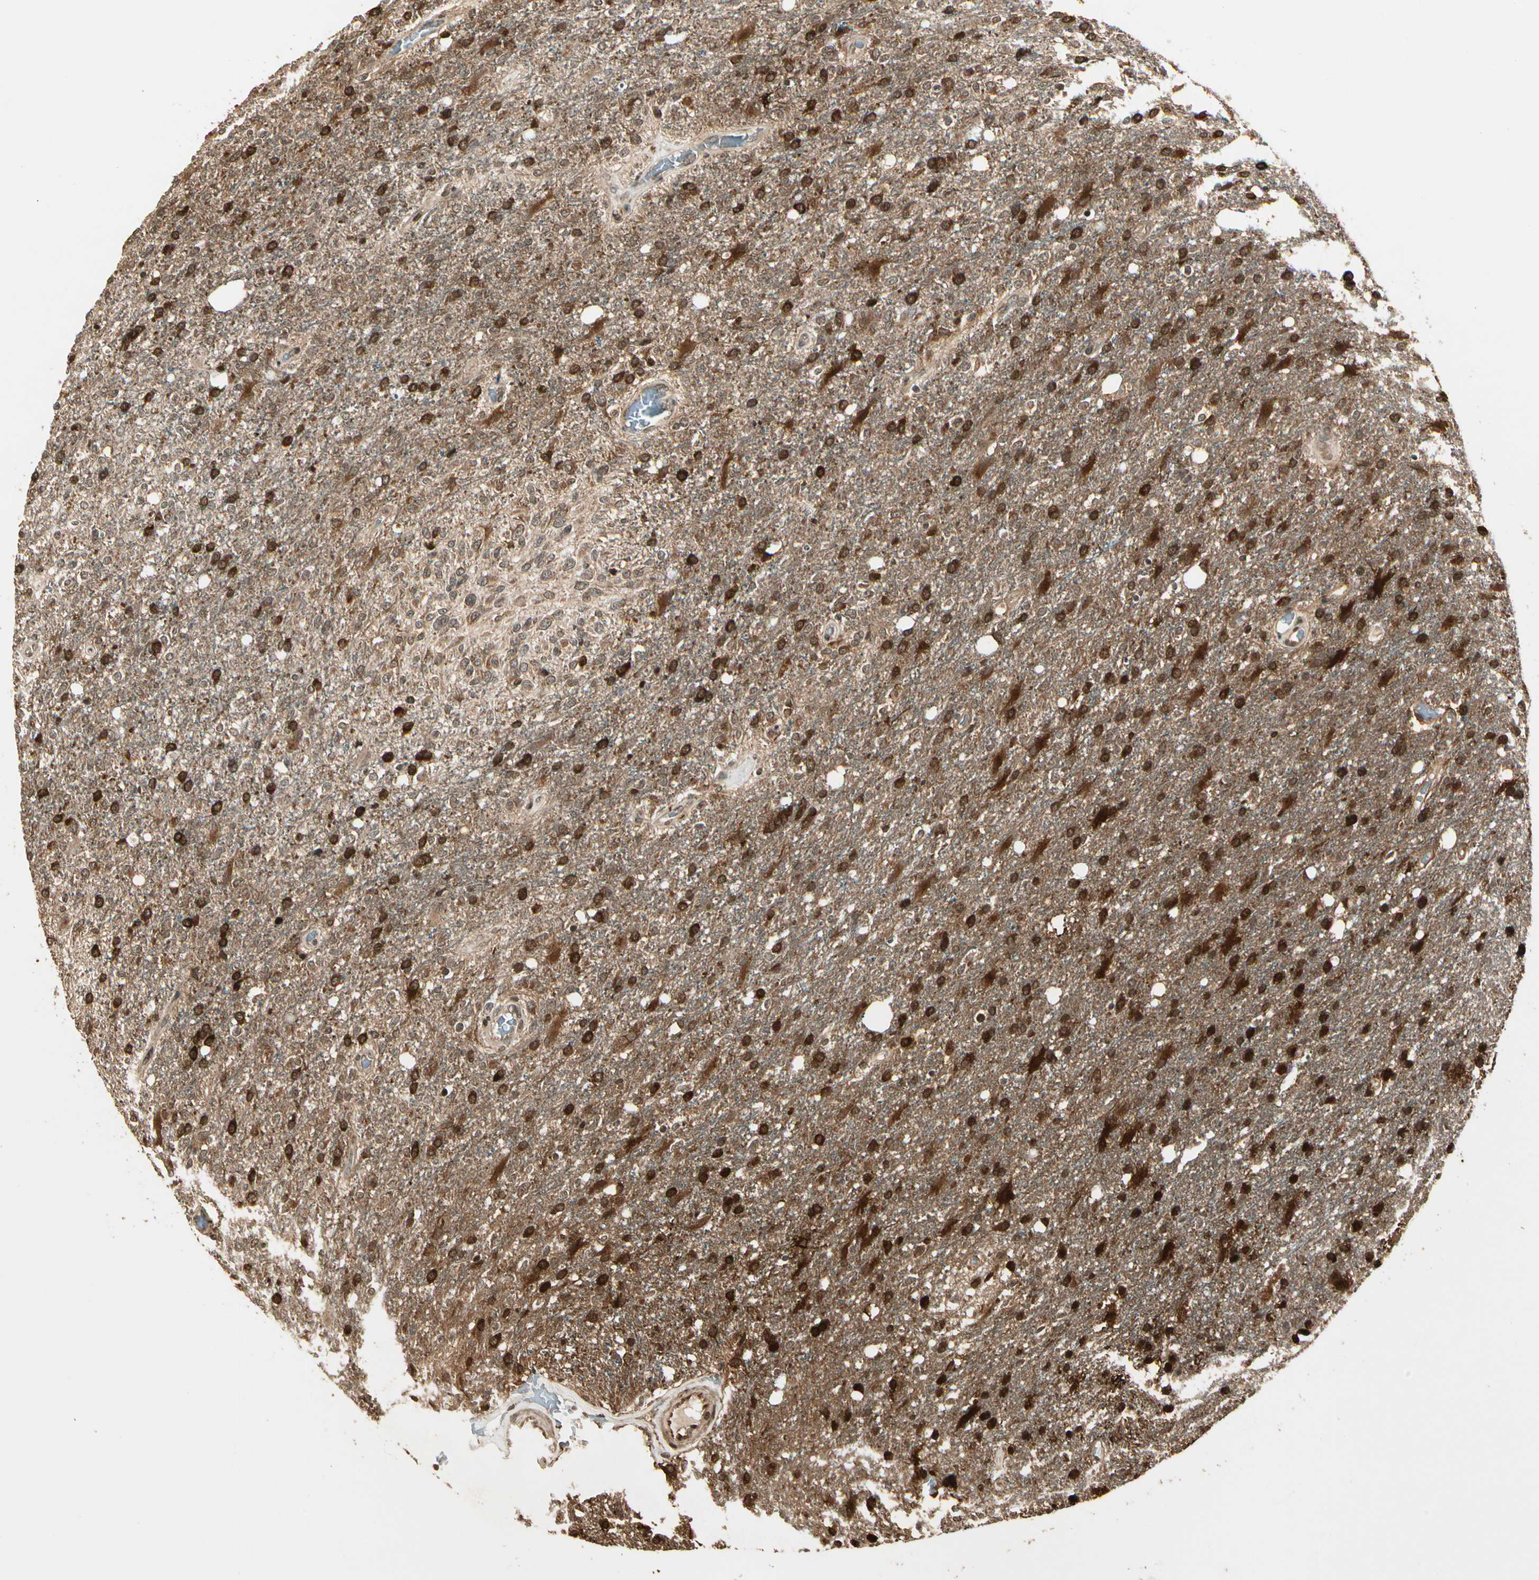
{"staining": {"intensity": "moderate", "quantity": ">75%", "location": "cytoplasmic/membranous"}, "tissue": "glioma", "cell_type": "Tumor cells", "image_type": "cancer", "snomed": [{"axis": "morphology", "description": "Normal tissue, NOS"}, {"axis": "morphology", "description": "Glioma, malignant, High grade"}, {"axis": "topography", "description": "Cerebral cortex"}], "caption": "Protein staining exhibits moderate cytoplasmic/membranous staining in about >75% of tumor cells in malignant glioma (high-grade). (Stains: DAB in brown, nuclei in blue, Microscopy: brightfield microscopy at high magnification).", "gene": "GLUL", "patient": {"sex": "male", "age": 77}}